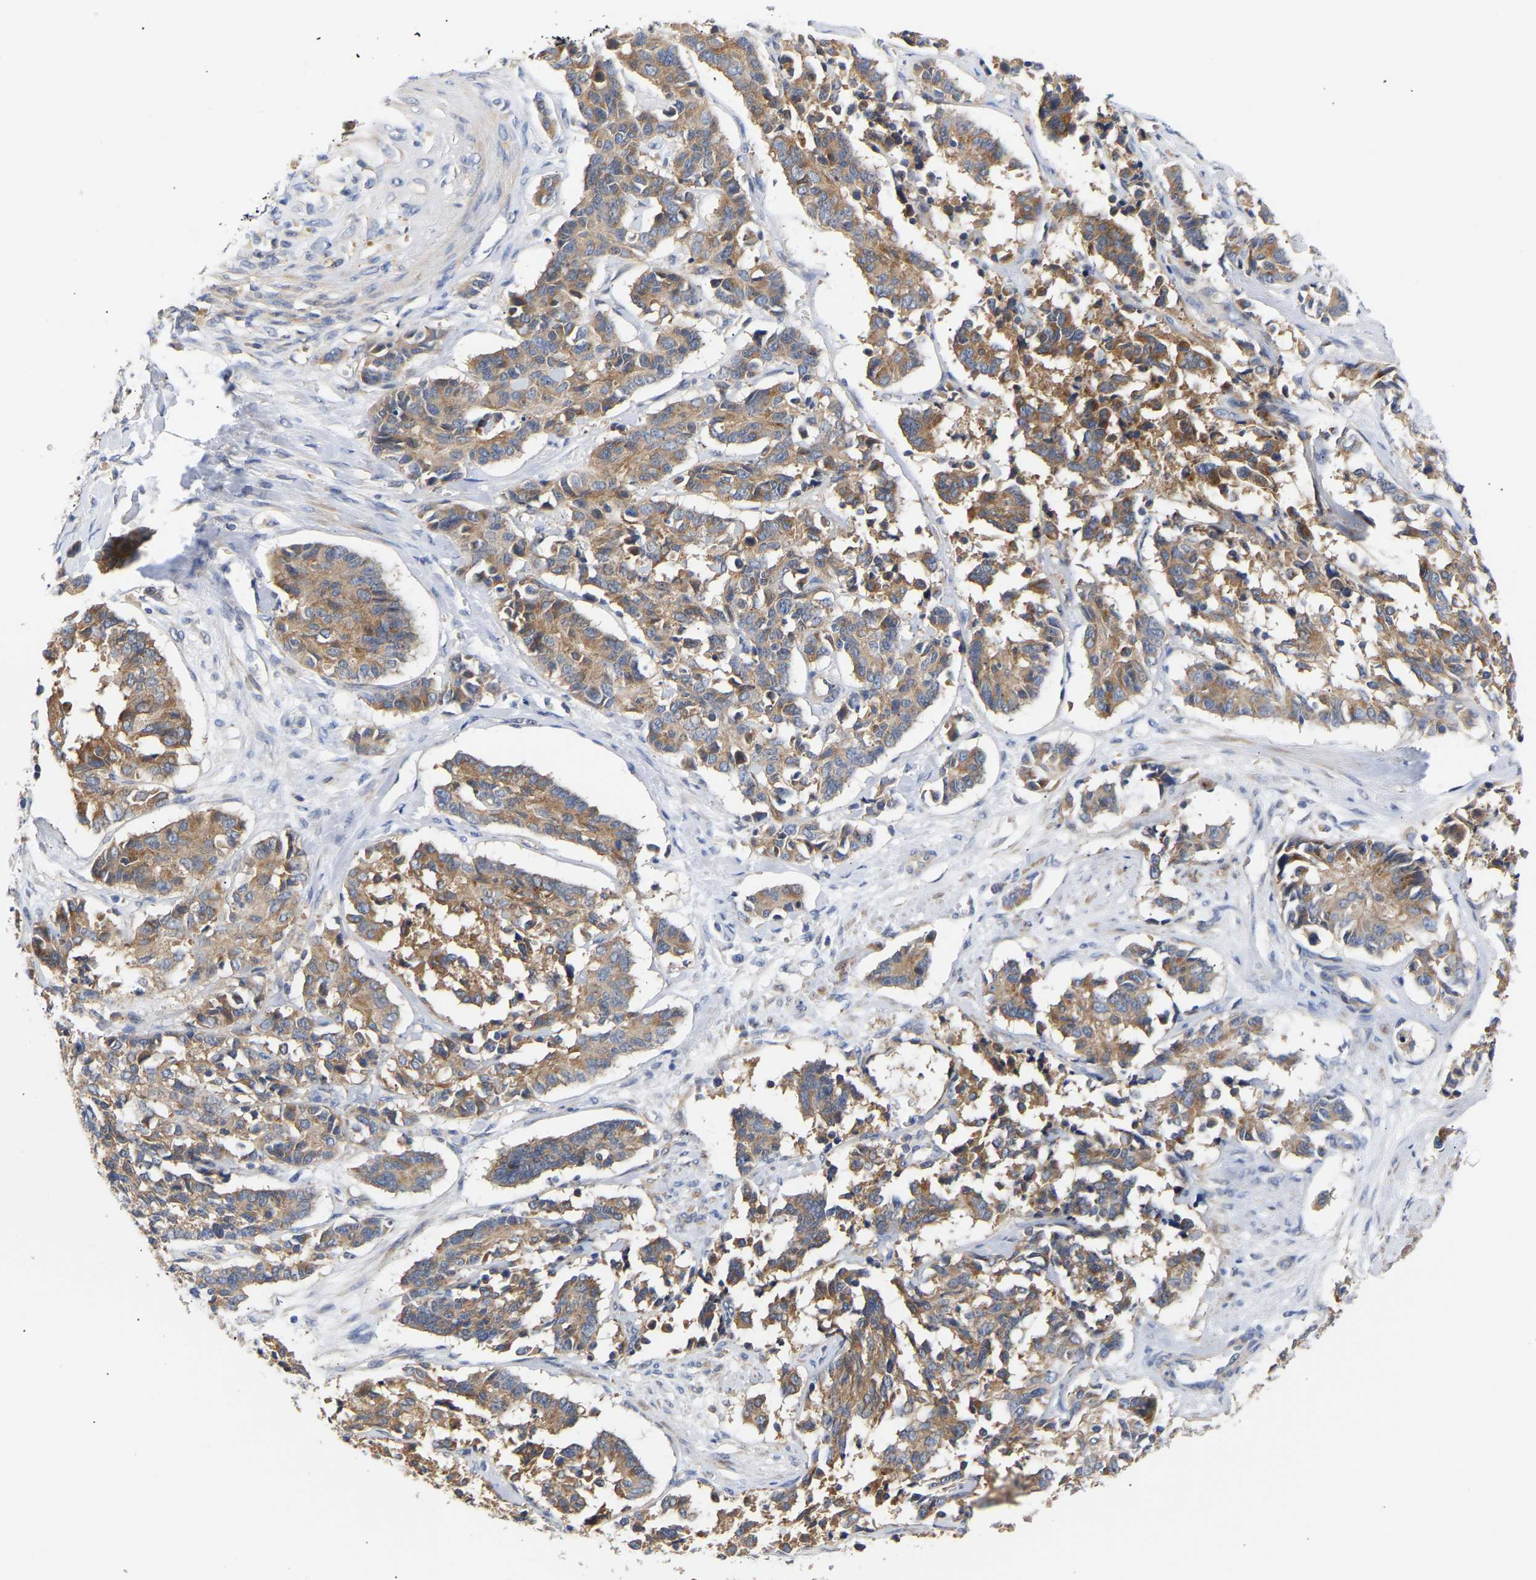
{"staining": {"intensity": "moderate", "quantity": ">75%", "location": "cytoplasmic/membranous"}, "tissue": "cervical cancer", "cell_type": "Tumor cells", "image_type": "cancer", "snomed": [{"axis": "morphology", "description": "Squamous cell carcinoma, NOS"}, {"axis": "topography", "description": "Cervix"}], "caption": "Squamous cell carcinoma (cervical) stained for a protein (brown) exhibits moderate cytoplasmic/membranous positive positivity in approximately >75% of tumor cells.", "gene": "KASH5", "patient": {"sex": "female", "age": 35}}